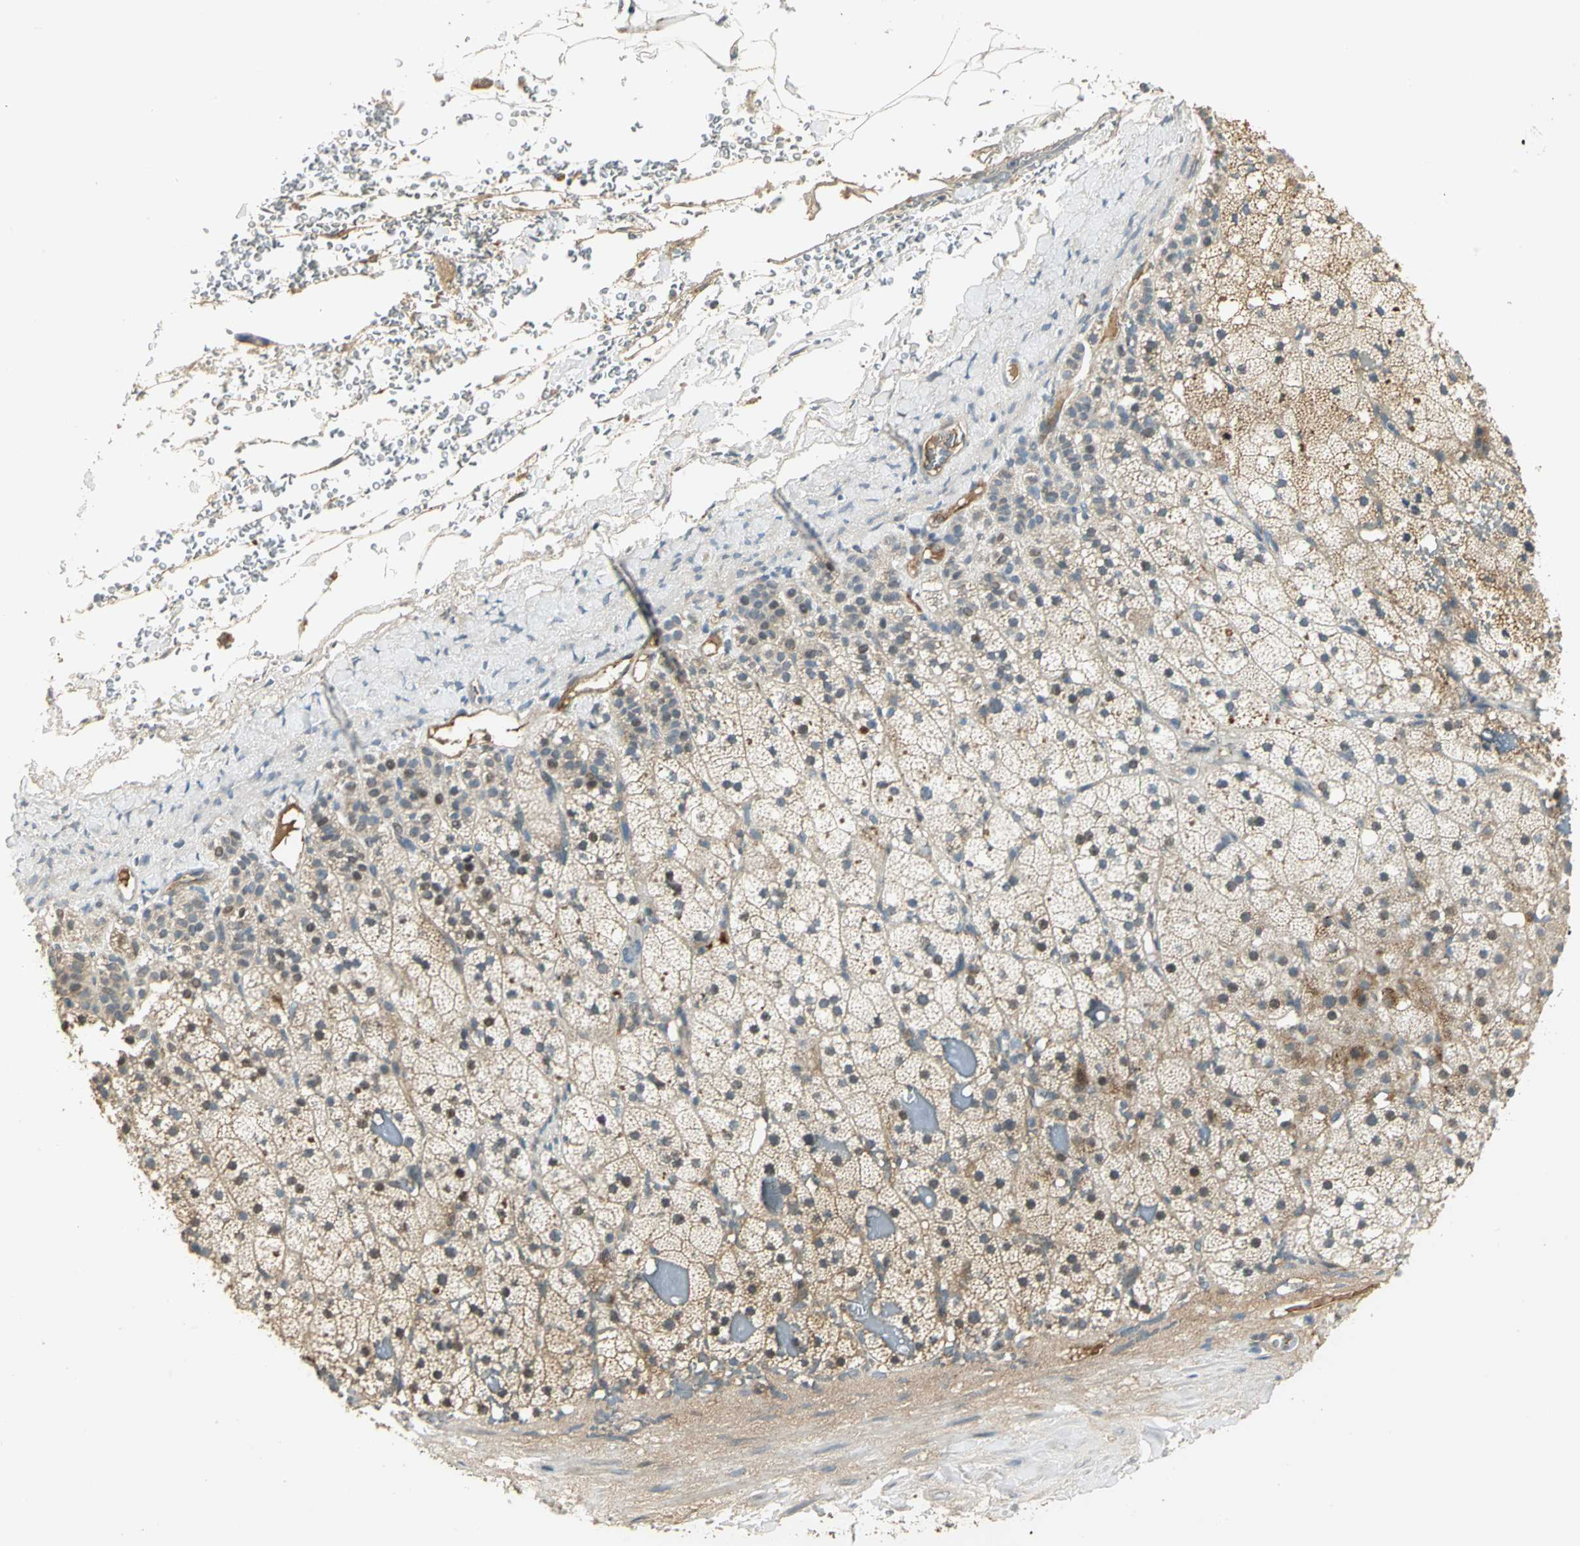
{"staining": {"intensity": "weak", "quantity": "25%-75%", "location": "cytoplasmic/membranous,nuclear"}, "tissue": "adrenal gland", "cell_type": "Glandular cells", "image_type": "normal", "snomed": [{"axis": "morphology", "description": "Normal tissue, NOS"}, {"axis": "topography", "description": "Adrenal gland"}], "caption": "Weak cytoplasmic/membranous,nuclear staining is seen in about 25%-75% of glandular cells in benign adrenal gland.", "gene": "PROC", "patient": {"sex": "male", "age": 35}}